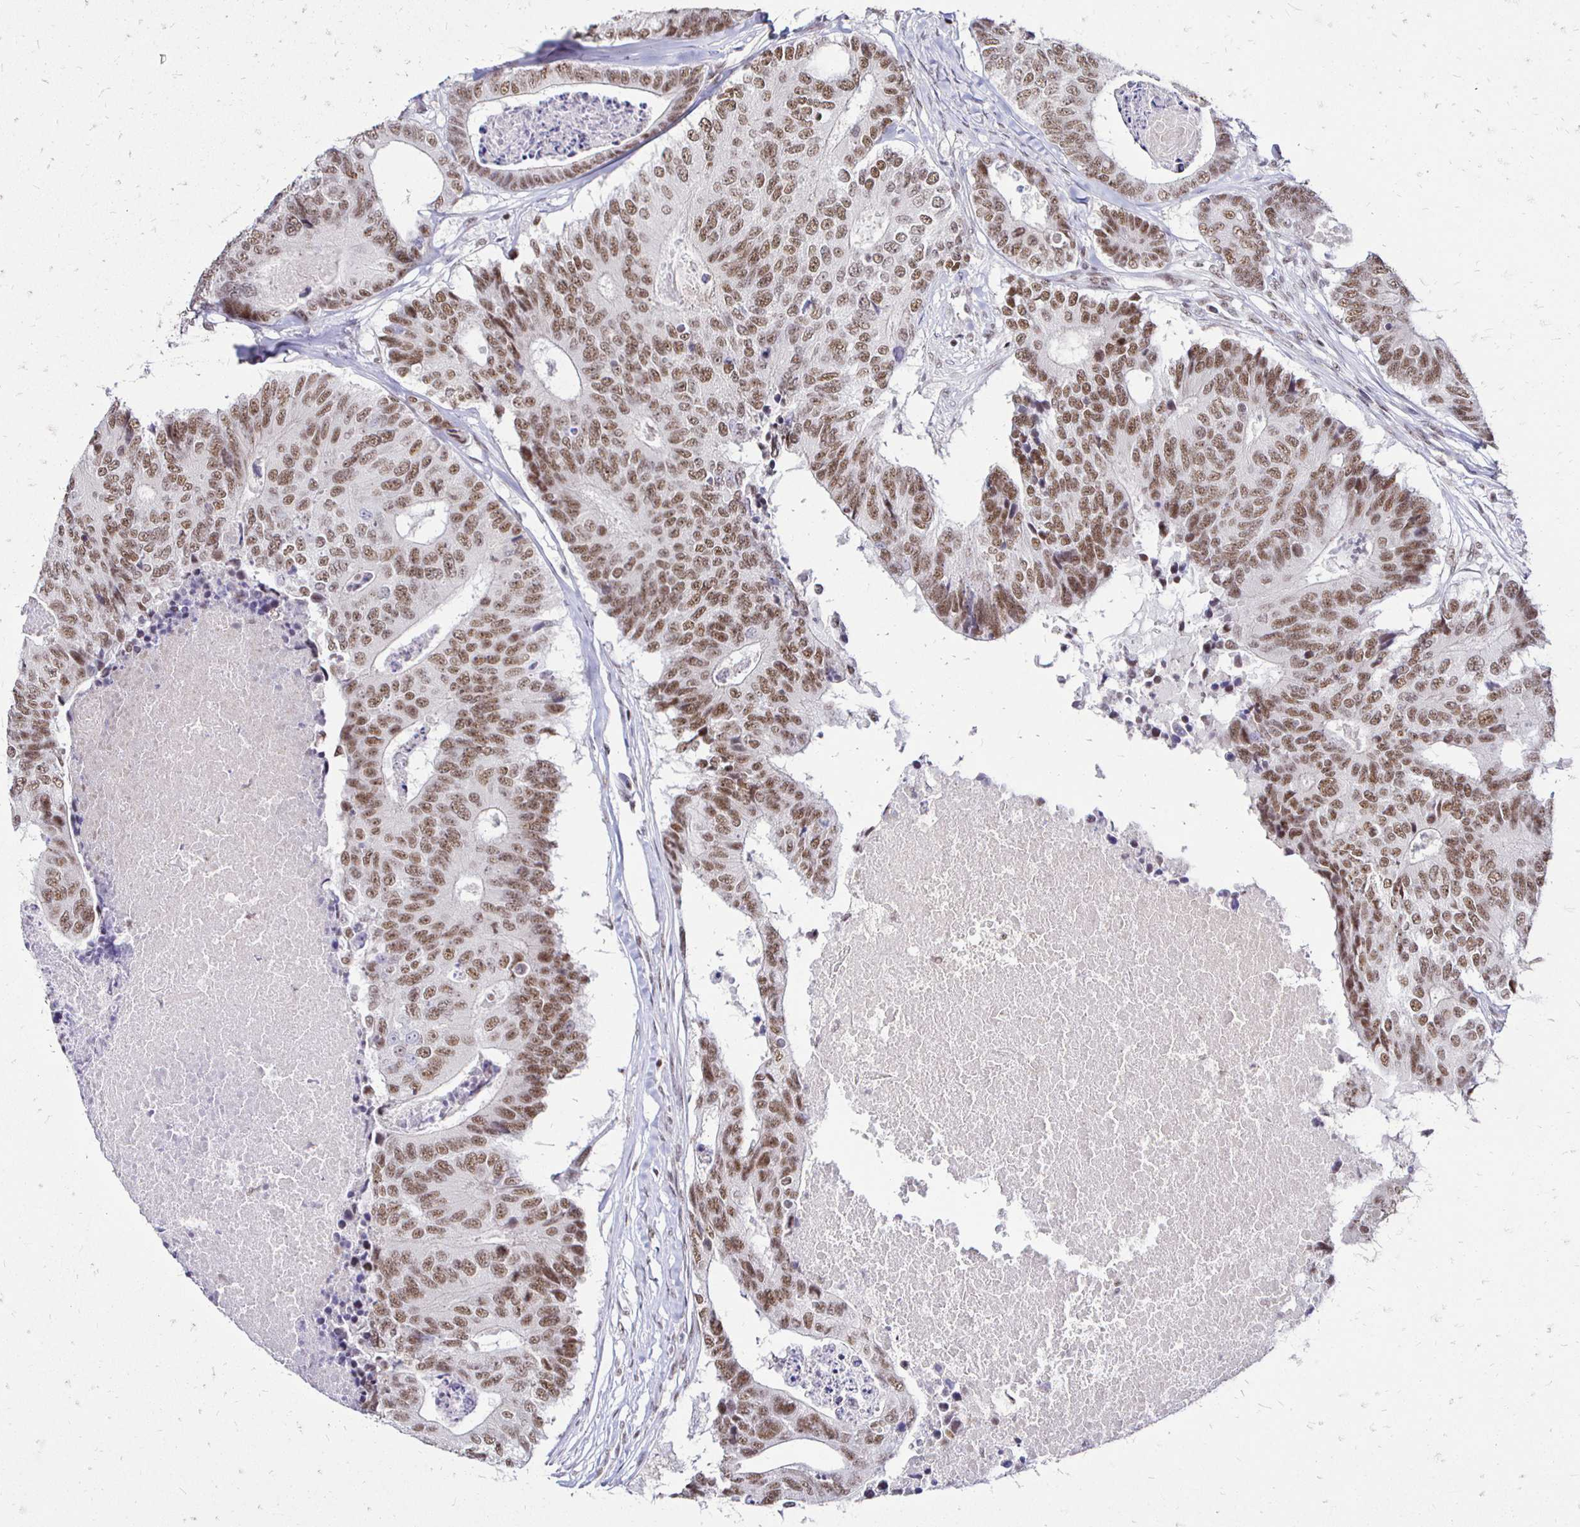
{"staining": {"intensity": "moderate", "quantity": ">75%", "location": "nuclear"}, "tissue": "colorectal cancer", "cell_type": "Tumor cells", "image_type": "cancer", "snomed": [{"axis": "morphology", "description": "Adenocarcinoma, NOS"}, {"axis": "topography", "description": "Colon"}], "caption": "A brown stain shows moderate nuclear staining of a protein in colorectal cancer tumor cells.", "gene": "SIN3A", "patient": {"sex": "female", "age": 67}}